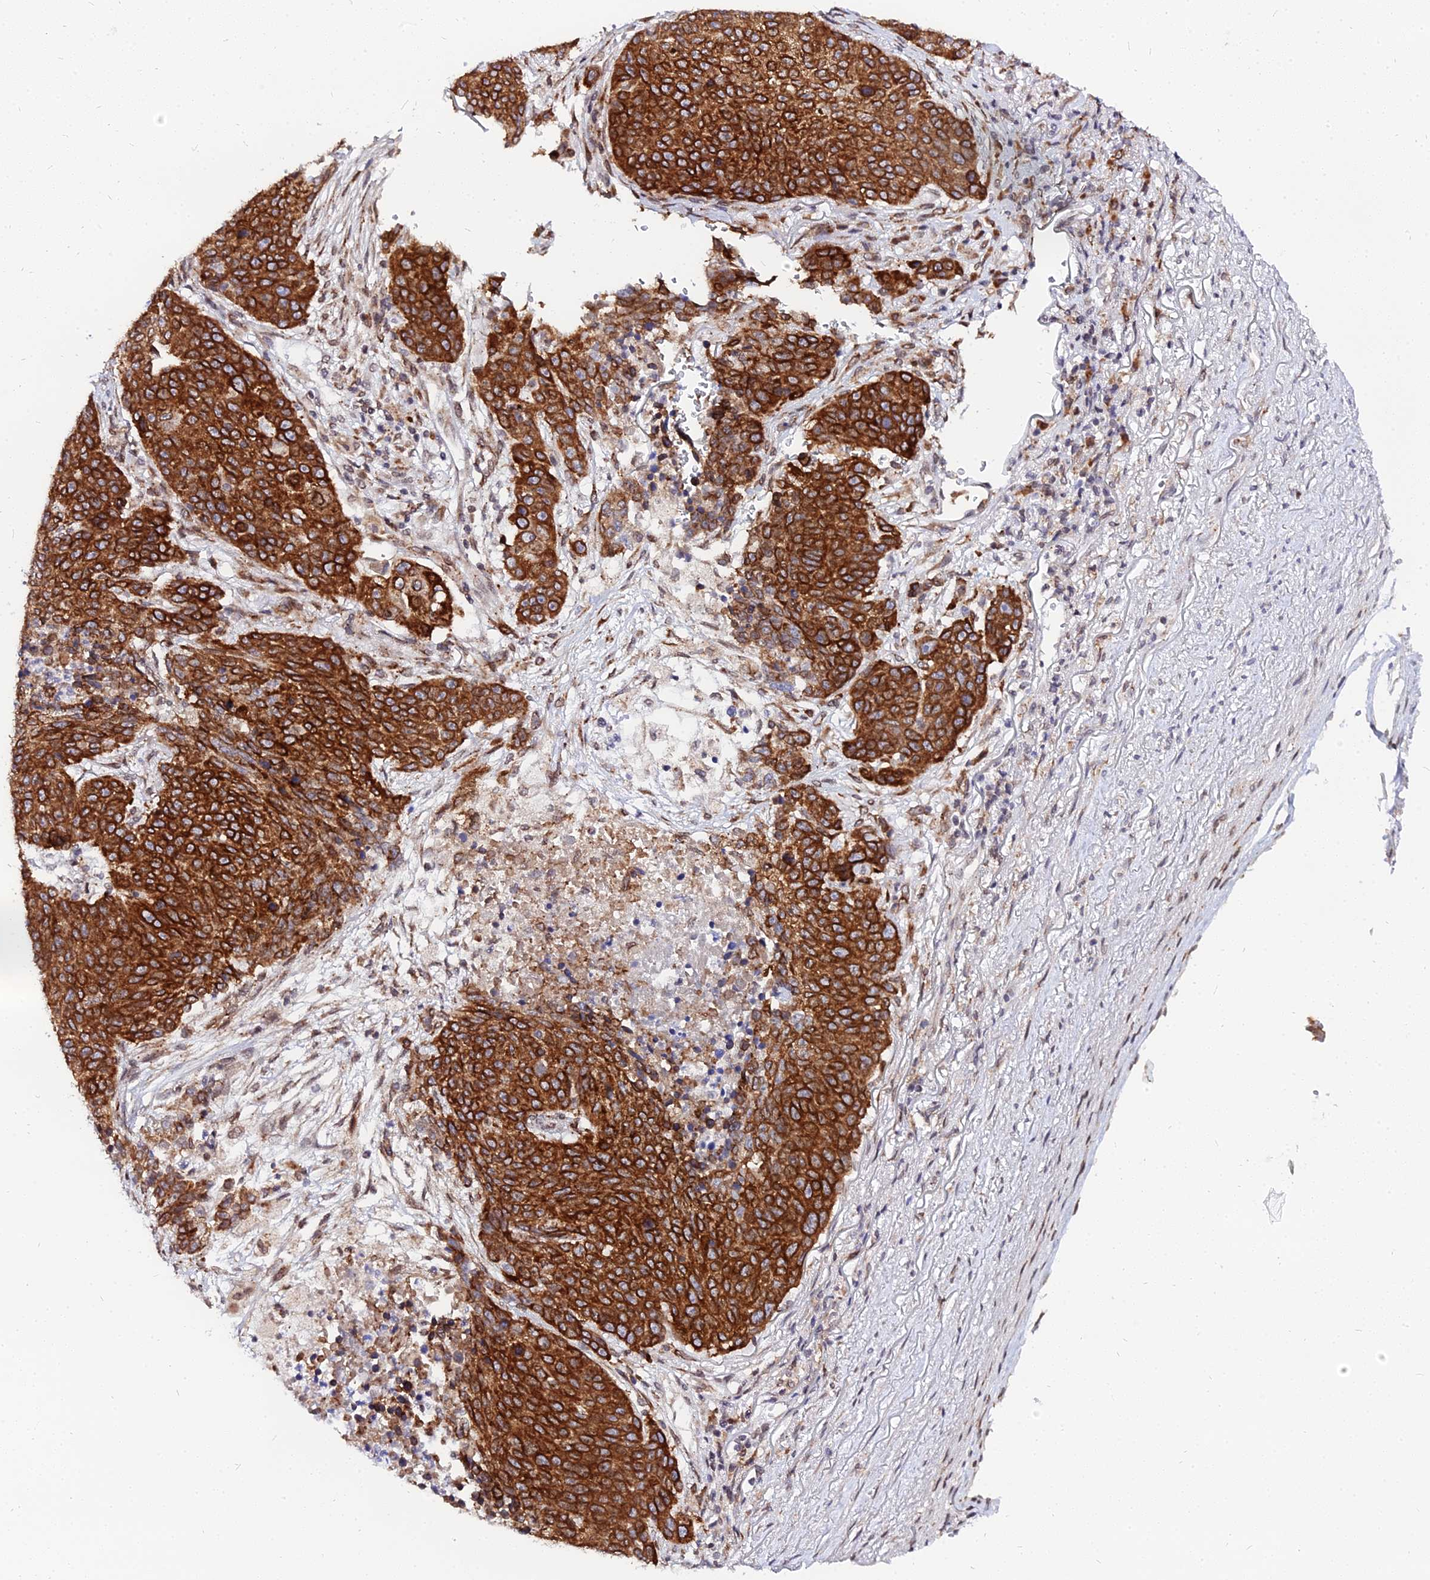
{"staining": {"intensity": "strong", "quantity": ">75%", "location": "cytoplasmic/membranous"}, "tissue": "lung cancer", "cell_type": "Tumor cells", "image_type": "cancer", "snomed": [{"axis": "morphology", "description": "Normal tissue, NOS"}, {"axis": "morphology", "description": "Squamous cell carcinoma, NOS"}, {"axis": "topography", "description": "Lymph node"}, {"axis": "topography", "description": "Lung"}], "caption": "The photomicrograph exhibits immunohistochemical staining of lung squamous cell carcinoma. There is strong cytoplasmic/membranous staining is identified in about >75% of tumor cells.", "gene": "RNF121", "patient": {"sex": "male", "age": 66}}